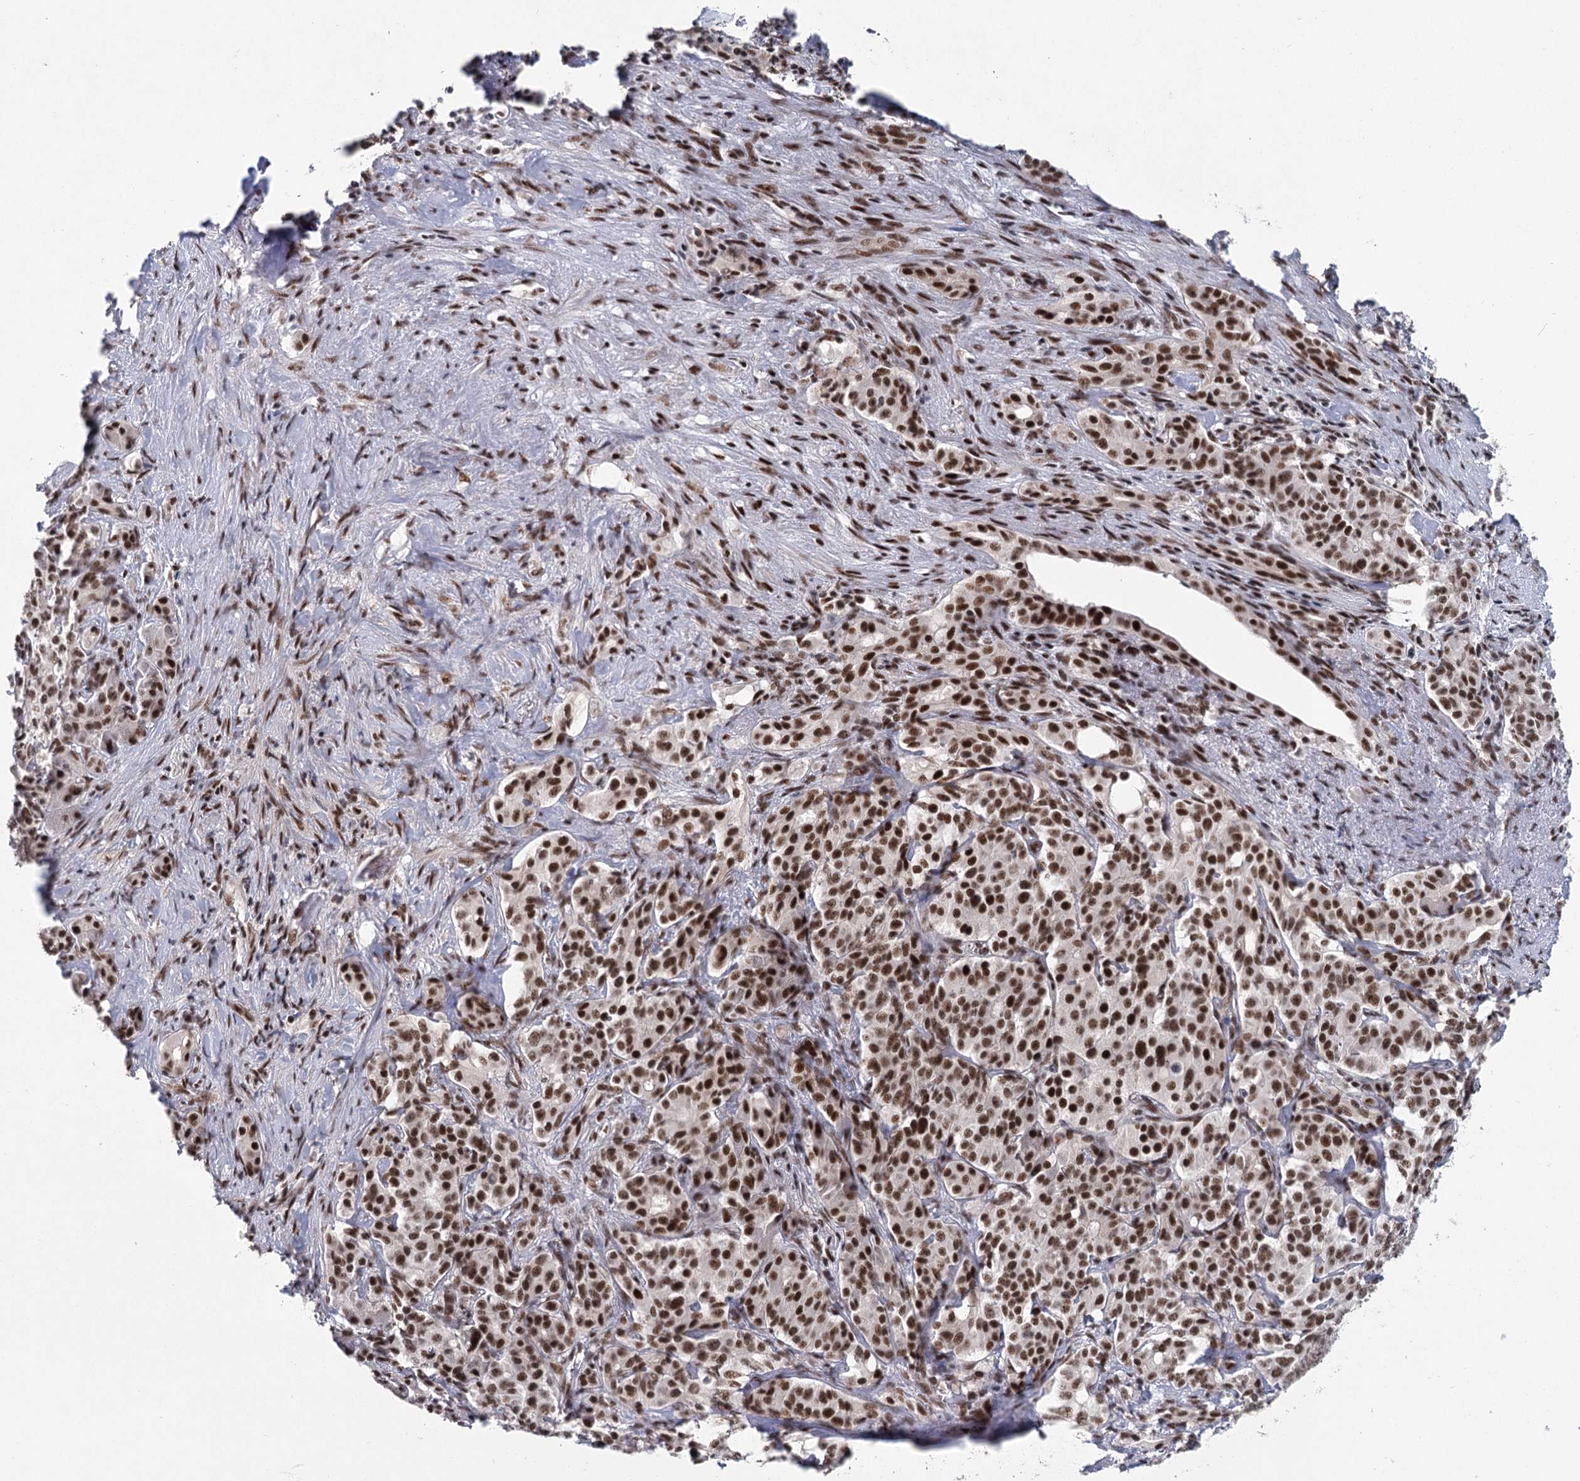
{"staining": {"intensity": "strong", "quantity": ">75%", "location": "nuclear"}, "tissue": "pancreatic cancer", "cell_type": "Tumor cells", "image_type": "cancer", "snomed": [{"axis": "morphology", "description": "Adenocarcinoma, NOS"}, {"axis": "topography", "description": "Pancreas"}], "caption": "Pancreatic cancer stained for a protein (brown) exhibits strong nuclear positive positivity in about >75% of tumor cells.", "gene": "SCAF8", "patient": {"sex": "female", "age": 74}}